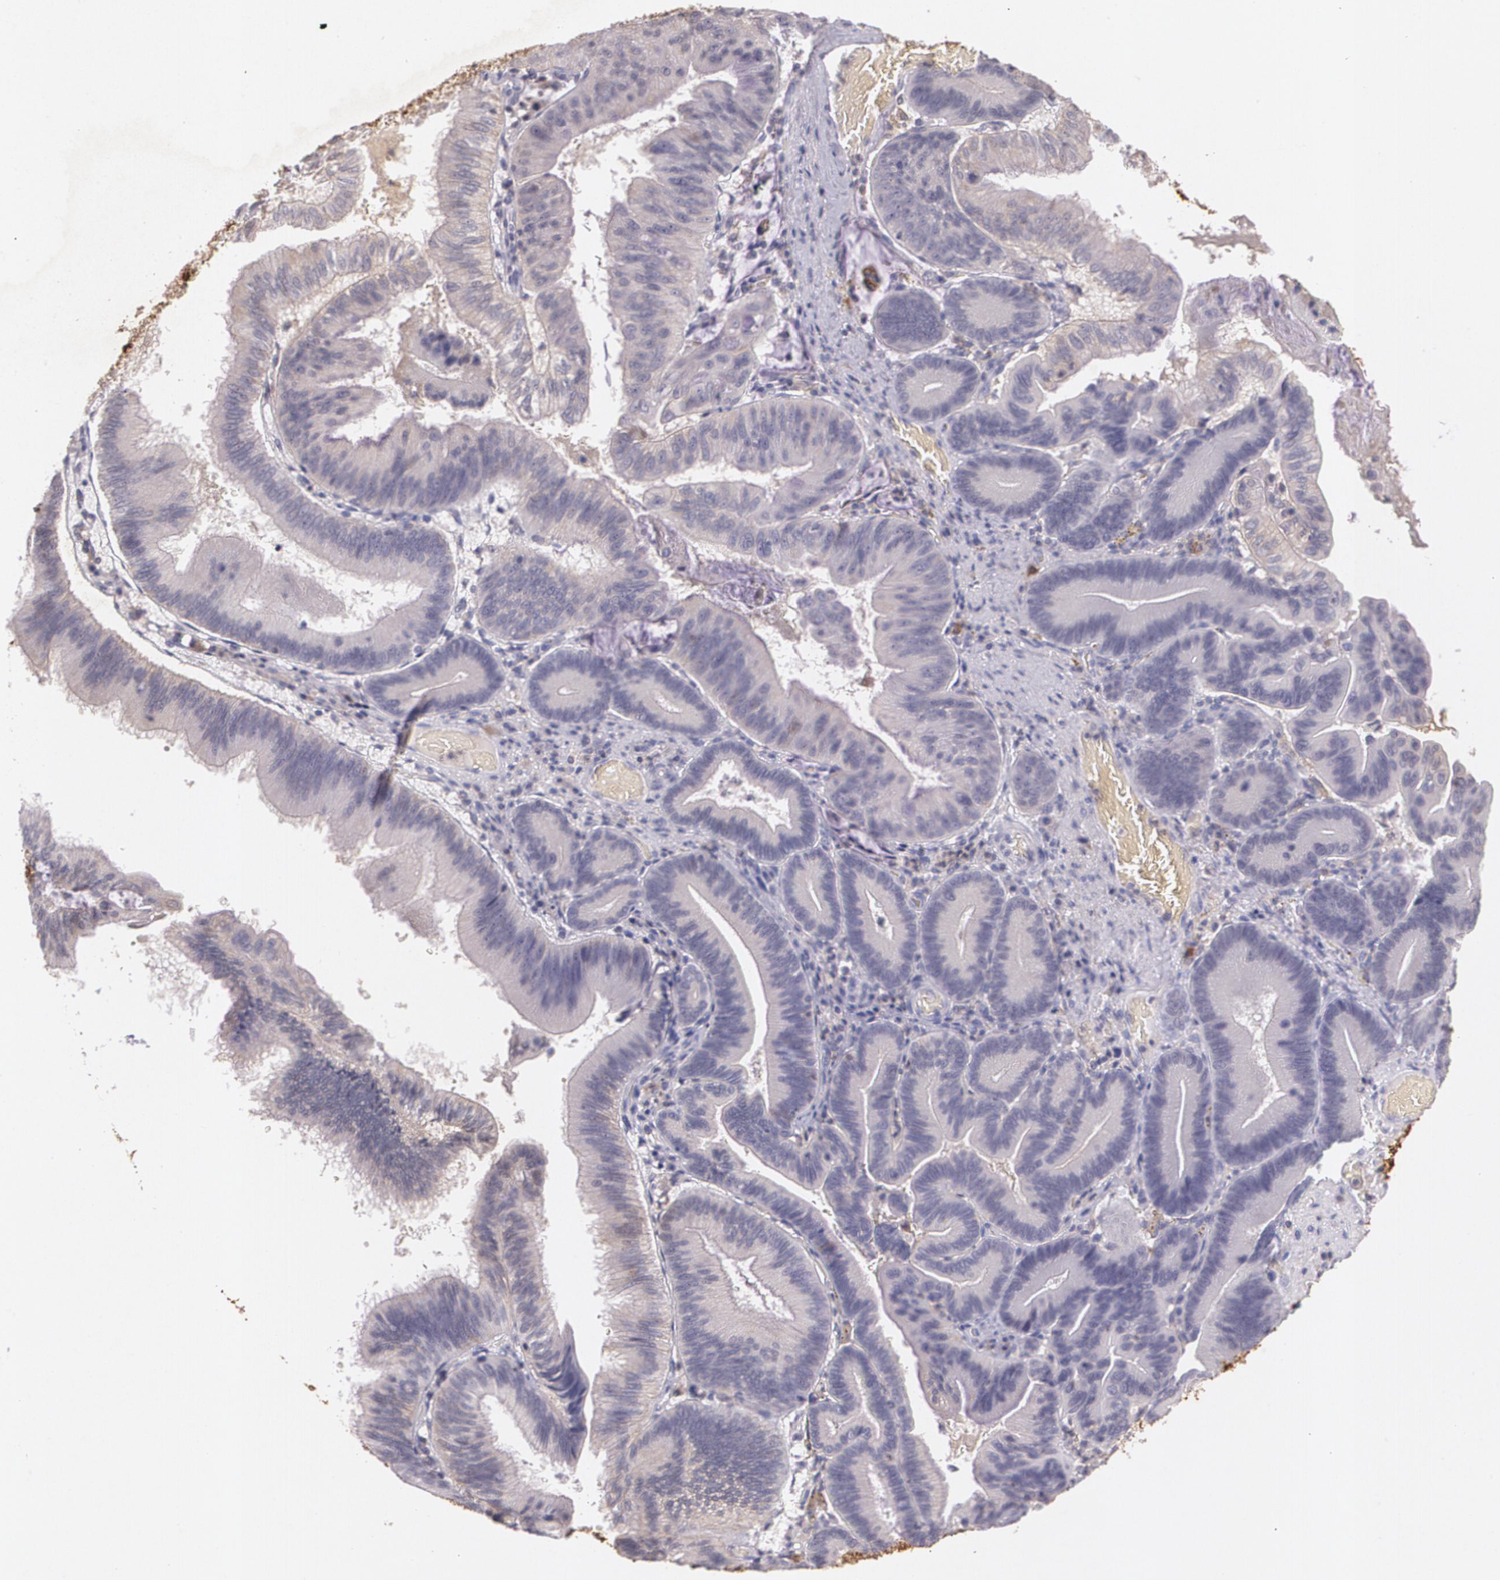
{"staining": {"intensity": "negative", "quantity": "none", "location": "none"}, "tissue": "pancreatic cancer", "cell_type": "Tumor cells", "image_type": "cancer", "snomed": [{"axis": "morphology", "description": "Adenocarcinoma, NOS"}, {"axis": "topography", "description": "Pancreas"}], "caption": "This is an immunohistochemistry image of pancreatic cancer (adenocarcinoma). There is no positivity in tumor cells.", "gene": "TM4SF1", "patient": {"sex": "male", "age": 82}}